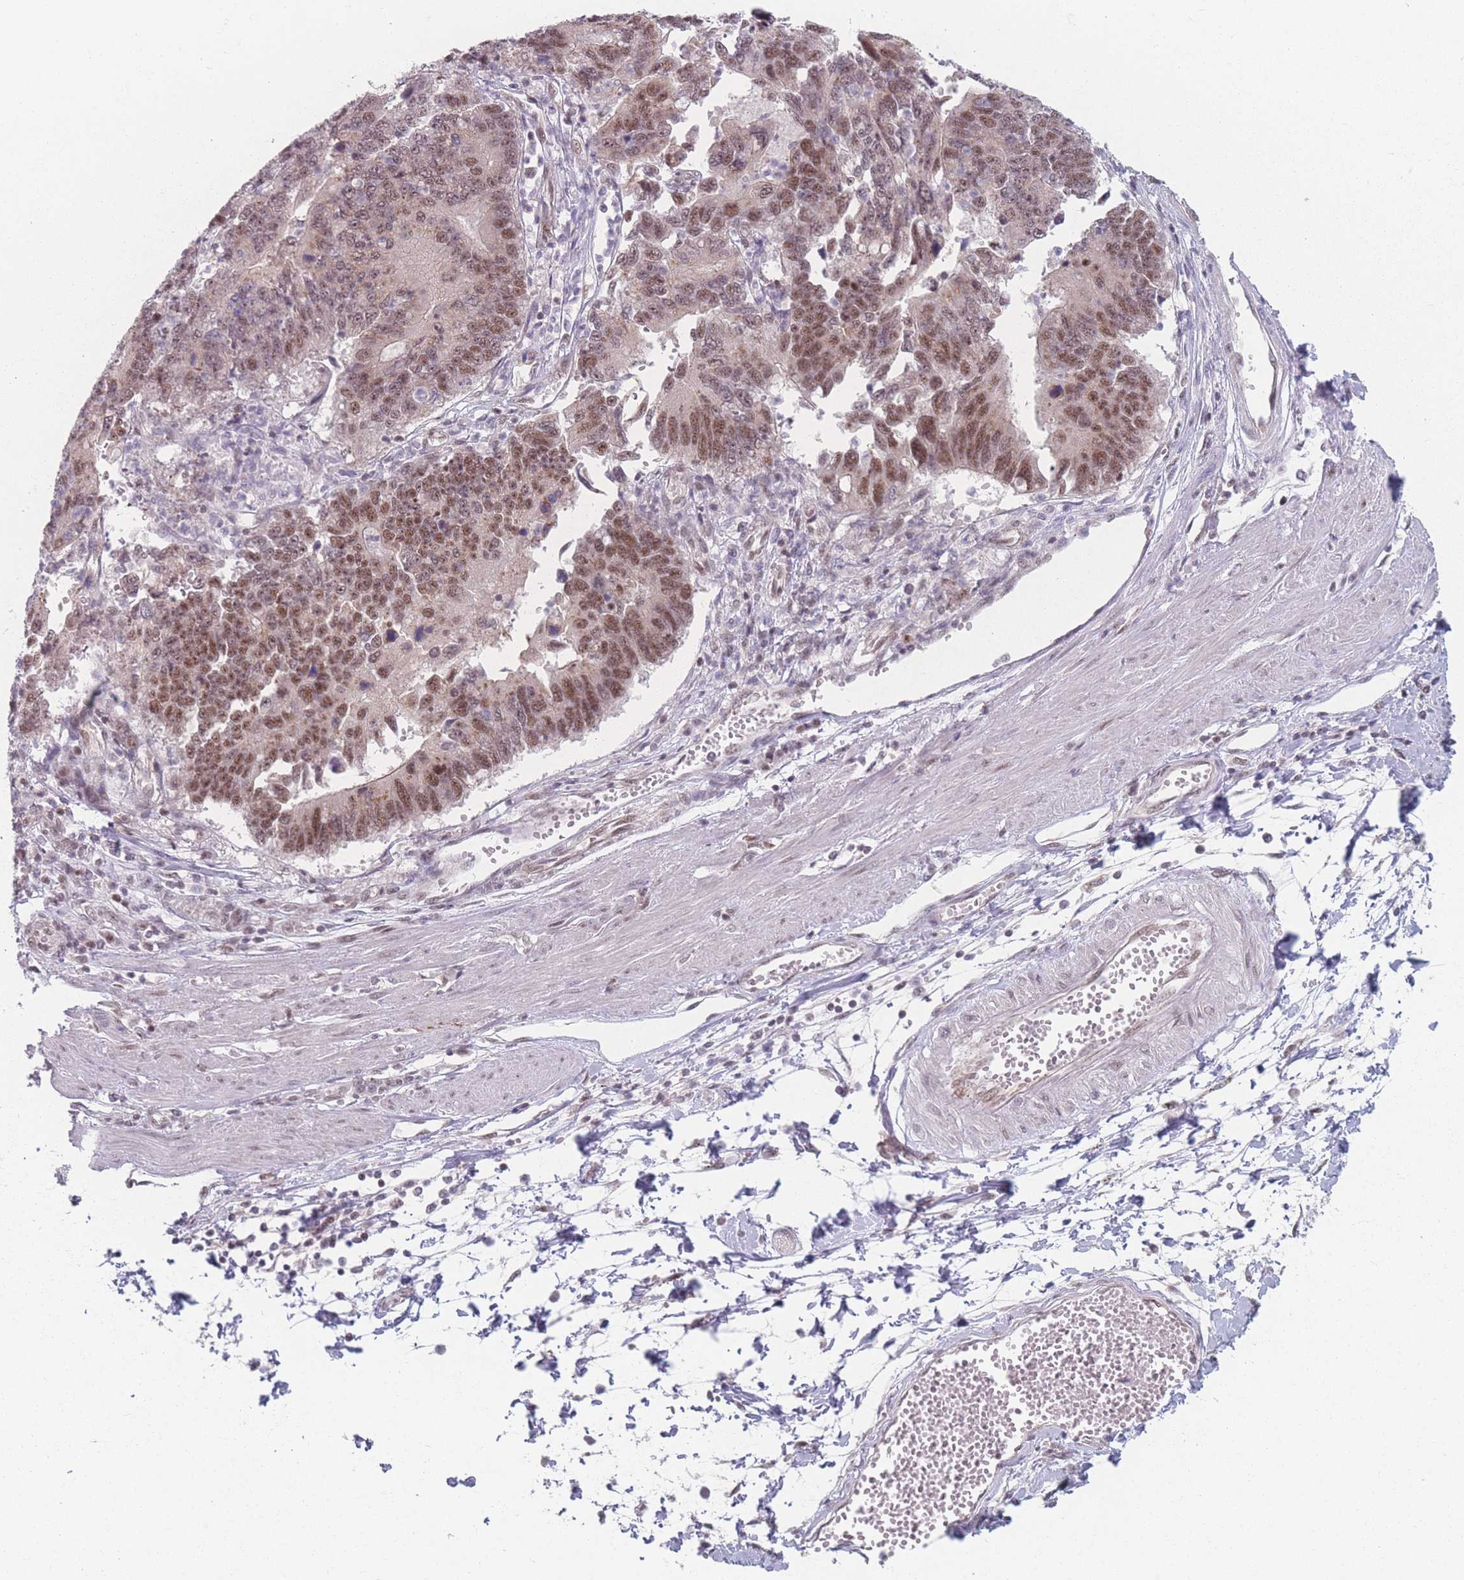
{"staining": {"intensity": "moderate", "quantity": ">75%", "location": "nuclear"}, "tissue": "stomach cancer", "cell_type": "Tumor cells", "image_type": "cancer", "snomed": [{"axis": "morphology", "description": "Adenocarcinoma, NOS"}, {"axis": "topography", "description": "Stomach"}], "caption": "The image exhibits a brown stain indicating the presence of a protein in the nuclear of tumor cells in stomach cancer (adenocarcinoma).", "gene": "ZC3H14", "patient": {"sex": "male", "age": 59}}